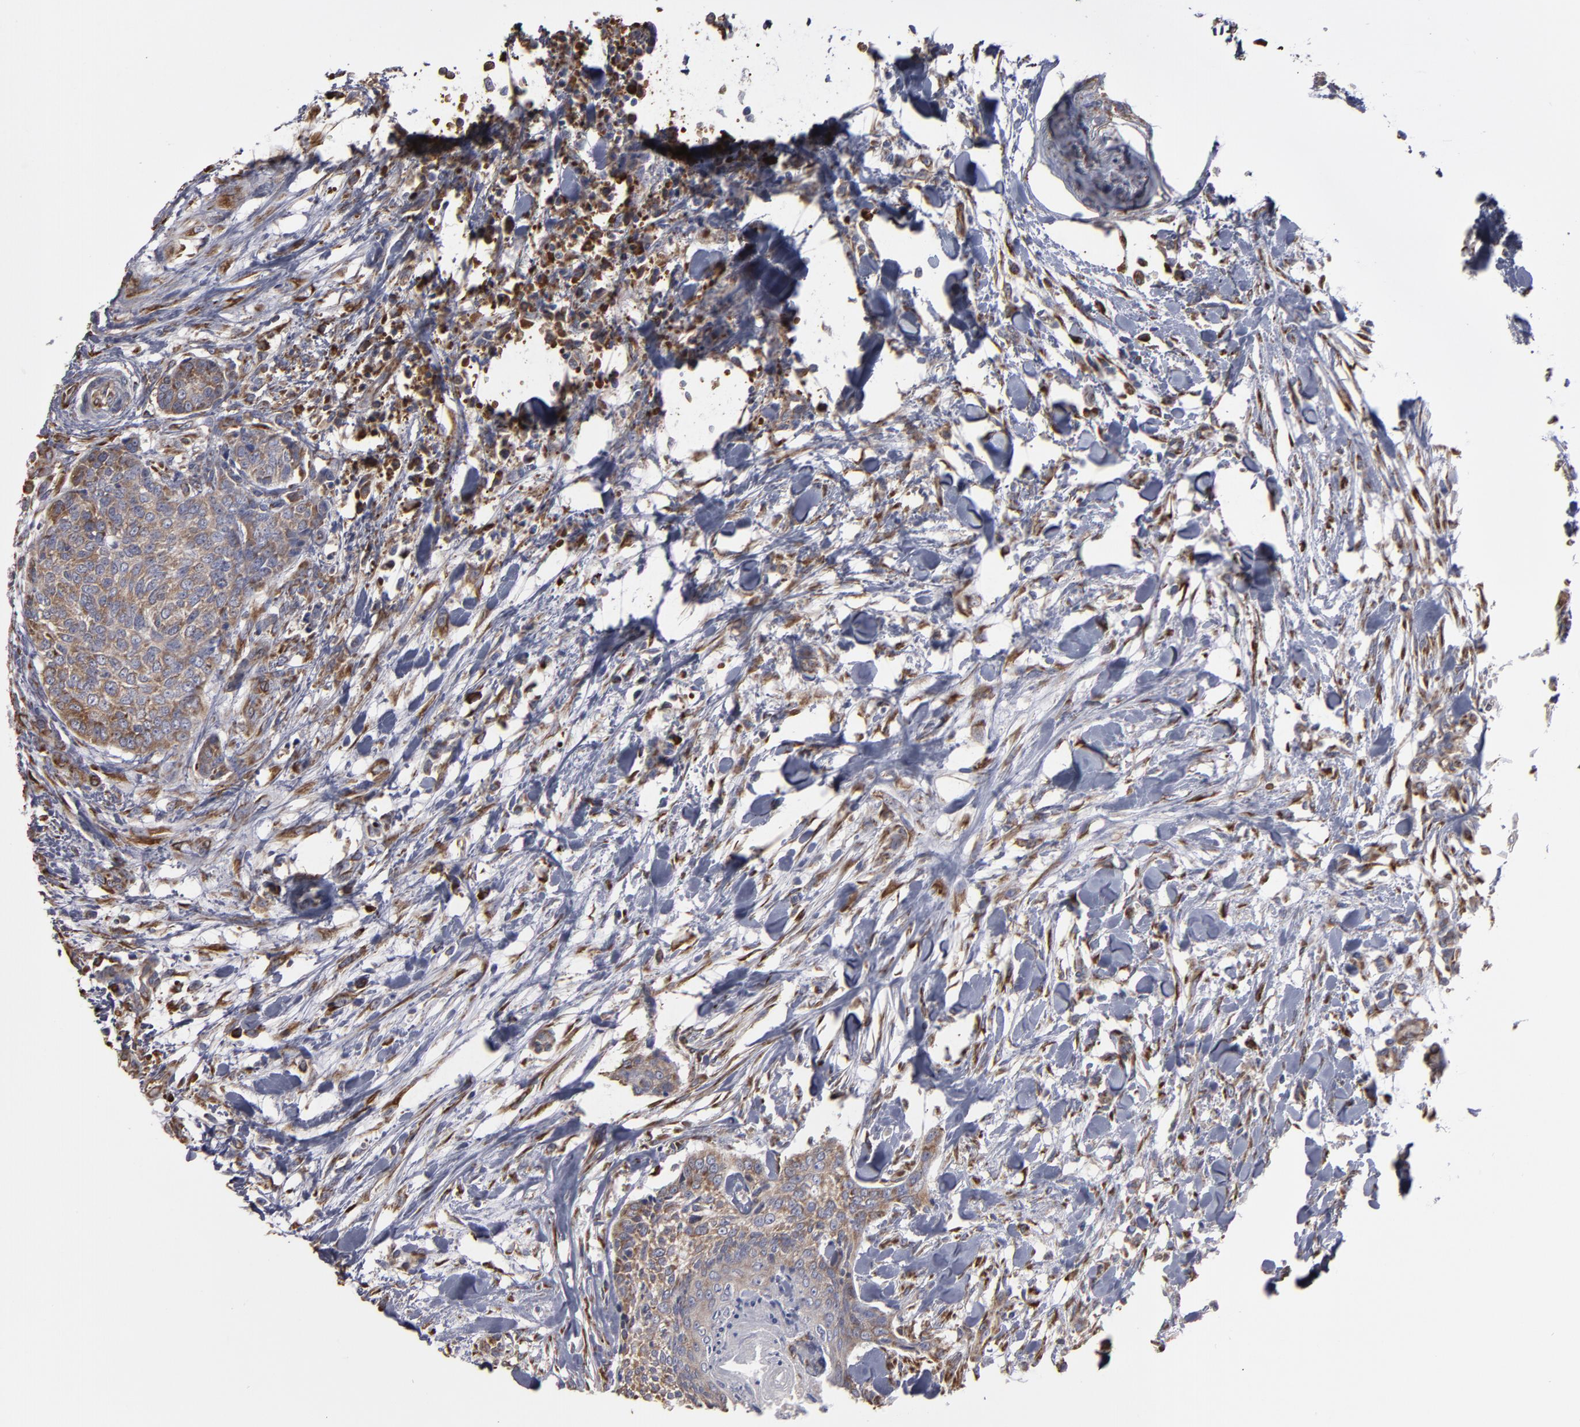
{"staining": {"intensity": "moderate", "quantity": ">75%", "location": "cytoplasmic/membranous"}, "tissue": "head and neck cancer", "cell_type": "Tumor cells", "image_type": "cancer", "snomed": [{"axis": "morphology", "description": "Squamous cell carcinoma, NOS"}, {"axis": "topography", "description": "Salivary gland"}, {"axis": "topography", "description": "Head-Neck"}], "caption": "This image shows immunohistochemistry staining of head and neck cancer, with medium moderate cytoplasmic/membranous positivity in about >75% of tumor cells.", "gene": "SND1", "patient": {"sex": "male", "age": 70}}